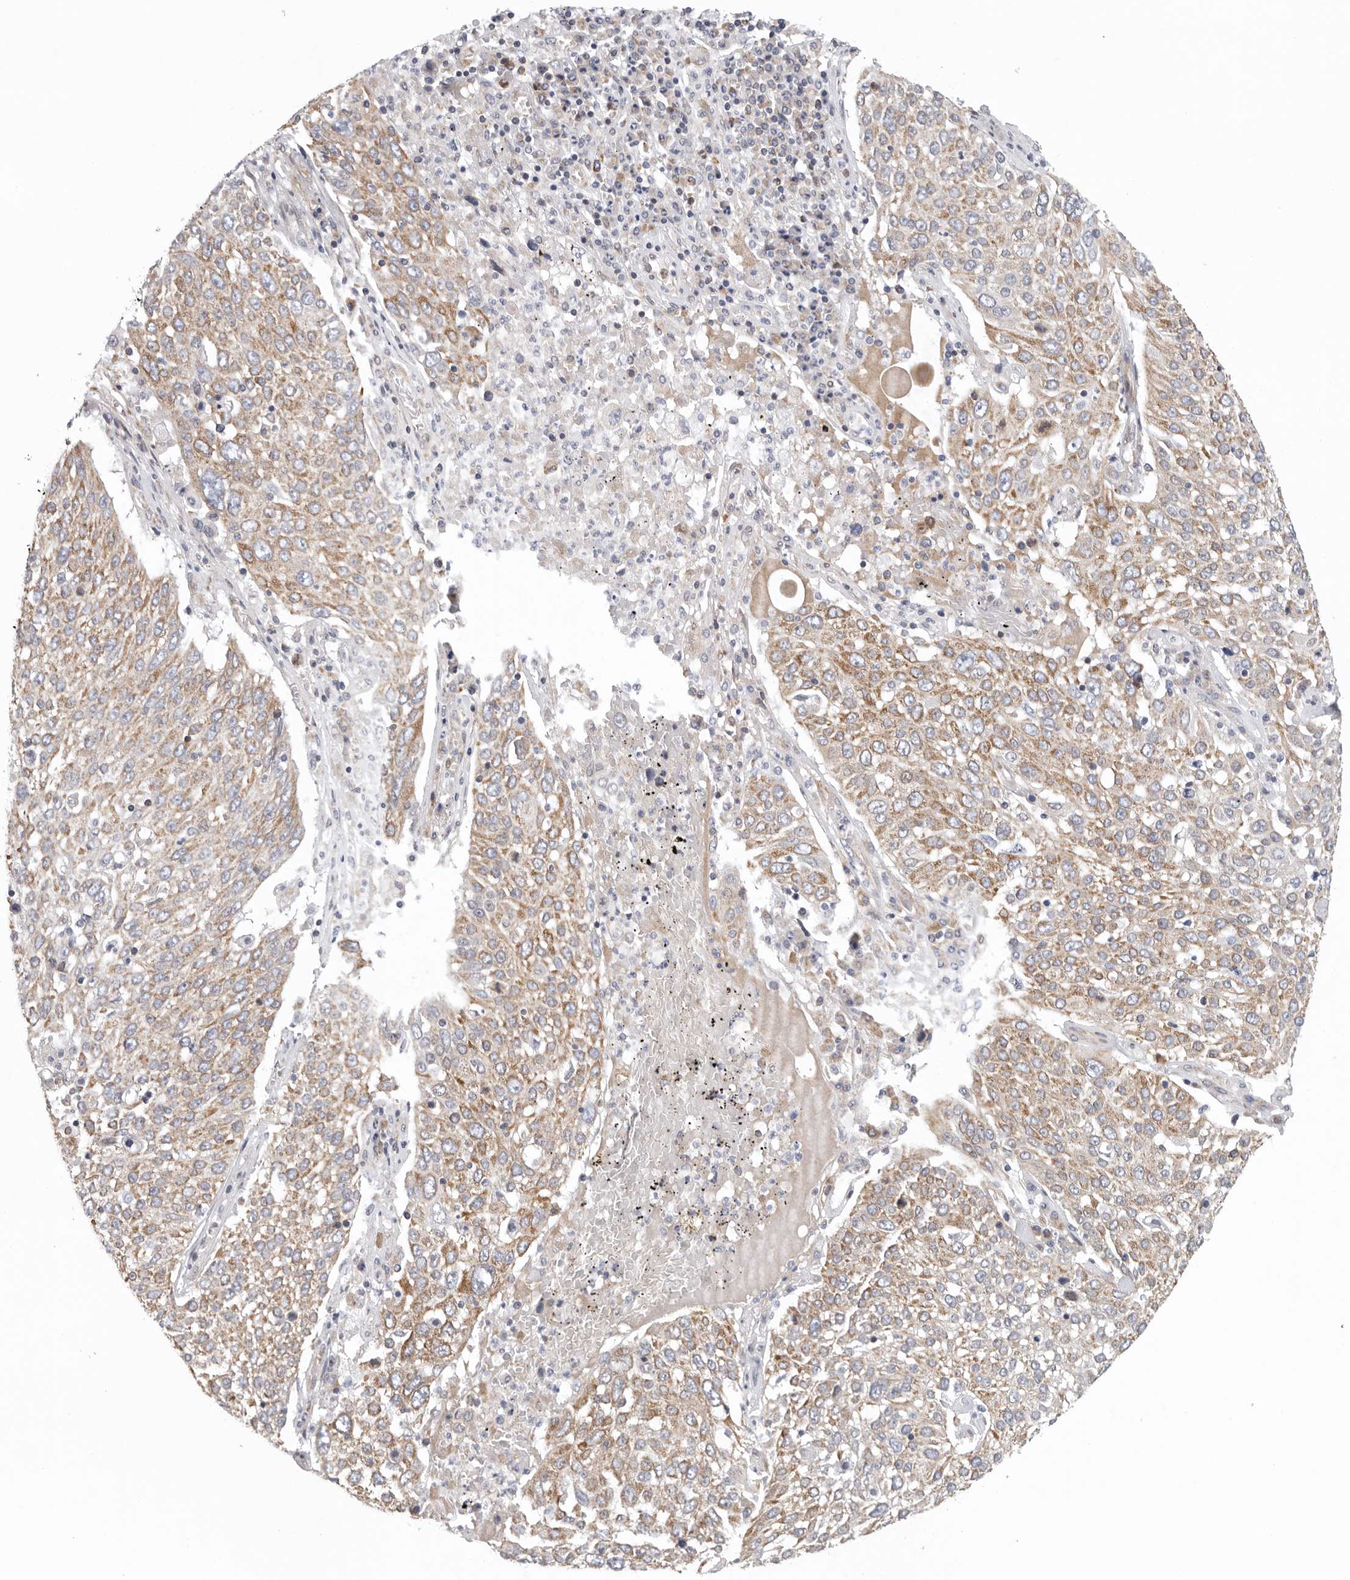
{"staining": {"intensity": "moderate", "quantity": "25%-75%", "location": "cytoplasmic/membranous"}, "tissue": "lung cancer", "cell_type": "Tumor cells", "image_type": "cancer", "snomed": [{"axis": "morphology", "description": "Squamous cell carcinoma, NOS"}, {"axis": "topography", "description": "Lung"}], "caption": "An image of lung cancer stained for a protein reveals moderate cytoplasmic/membranous brown staining in tumor cells.", "gene": "FKBP8", "patient": {"sex": "male", "age": 65}}